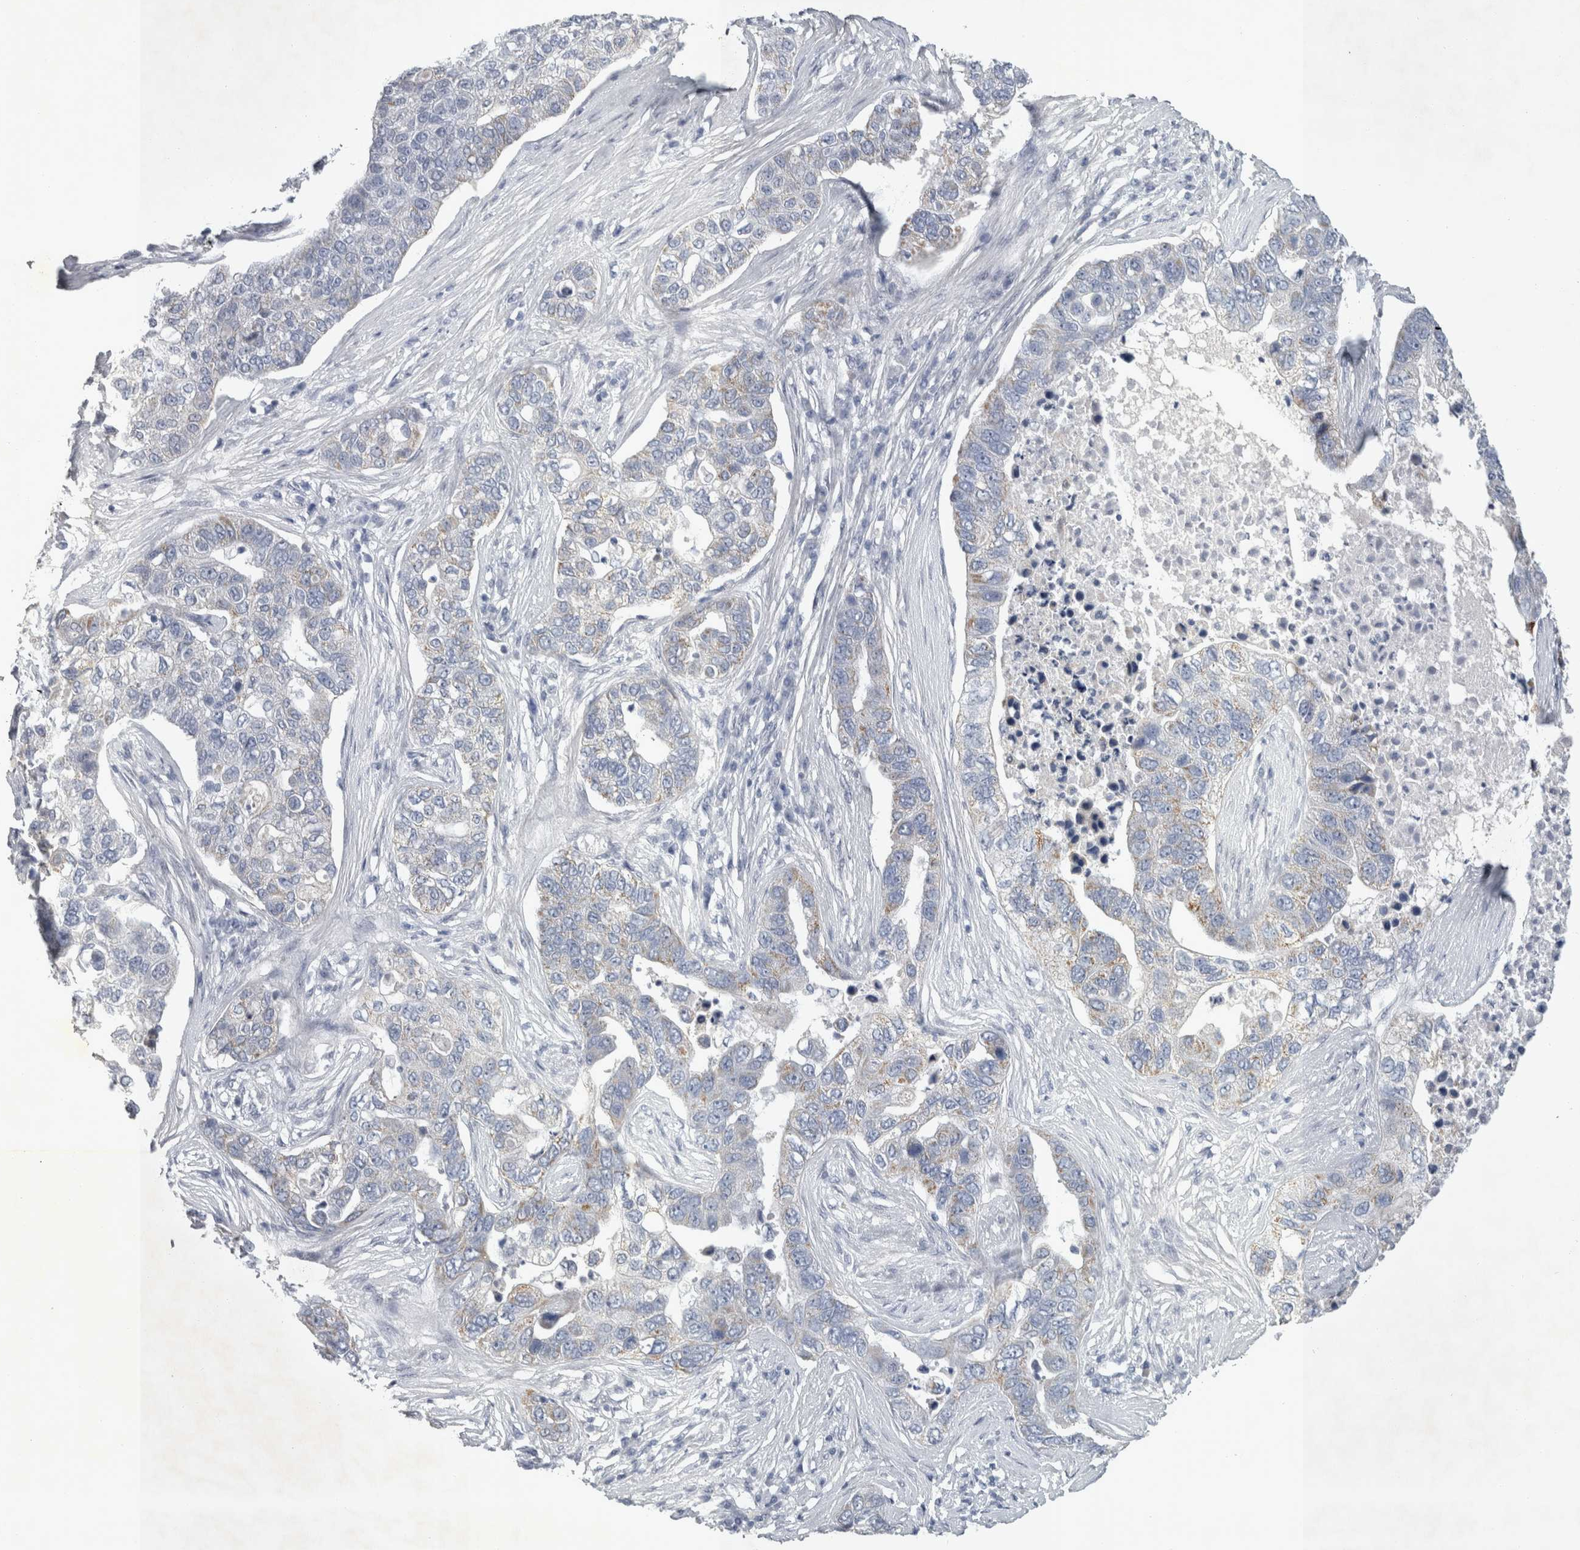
{"staining": {"intensity": "weak", "quantity": "<25%", "location": "cytoplasmic/membranous"}, "tissue": "pancreatic cancer", "cell_type": "Tumor cells", "image_type": "cancer", "snomed": [{"axis": "morphology", "description": "Adenocarcinoma, NOS"}, {"axis": "topography", "description": "Pancreas"}], "caption": "Immunohistochemical staining of human adenocarcinoma (pancreatic) exhibits no significant expression in tumor cells. (Stains: DAB (3,3'-diaminobenzidine) immunohistochemistry (IHC) with hematoxylin counter stain, Microscopy: brightfield microscopy at high magnification).", "gene": "FXYD7", "patient": {"sex": "female", "age": 61}}